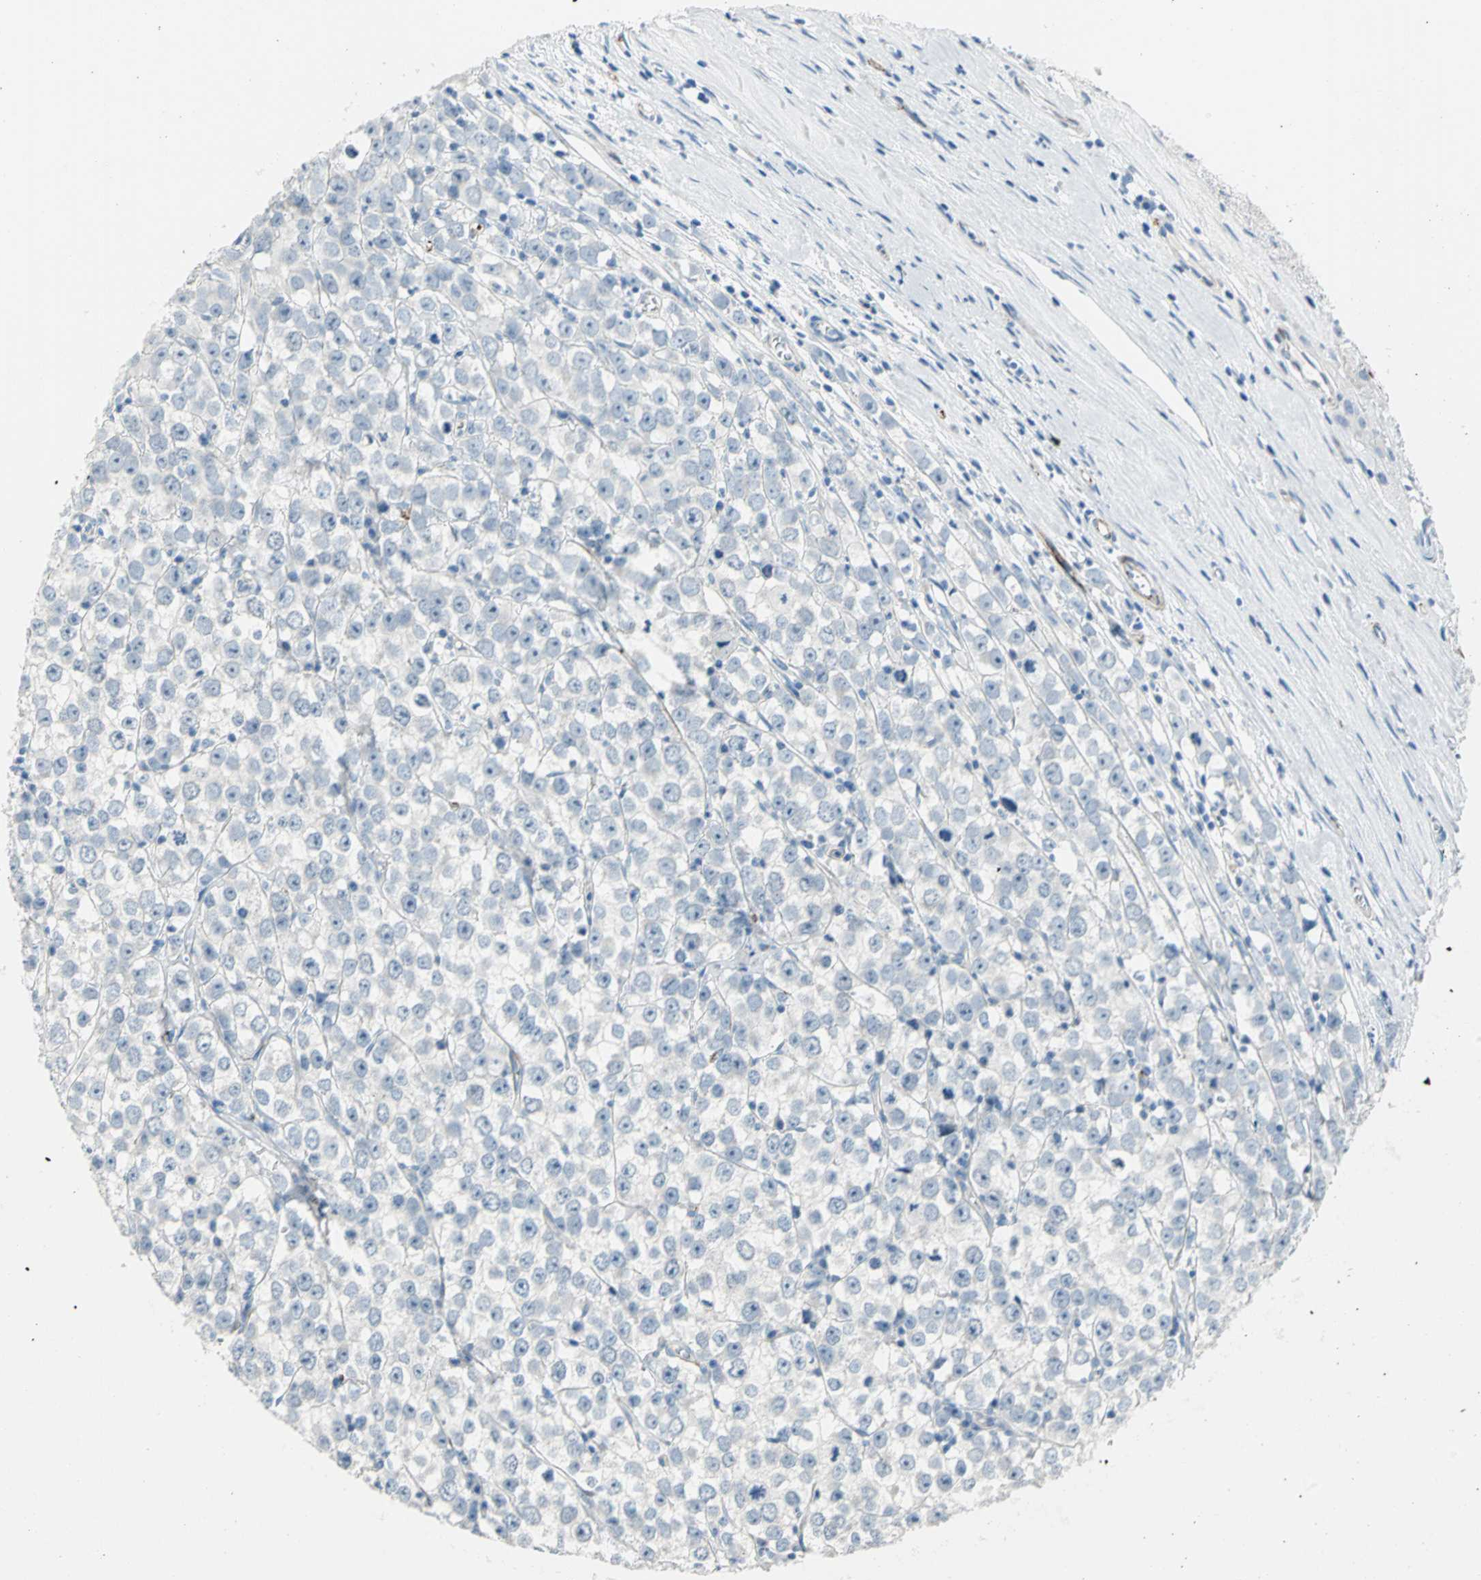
{"staining": {"intensity": "negative", "quantity": "none", "location": "none"}, "tissue": "testis cancer", "cell_type": "Tumor cells", "image_type": "cancer", "snomed": [{"axis": "morphology", "description": "Seminoma, NOS"}, {"axis": "morphology", "description": "Carcinoma, Embryonal, NOS"}, {"axis": "topography", "description": "Testis"}], "caption": "Micrograph shows no protein staining in tumor cells of testis cancer (embryonal carcinoma) tissue.", "gene": "ALOX15", "patient": {"sex": "male", "age": 52}}